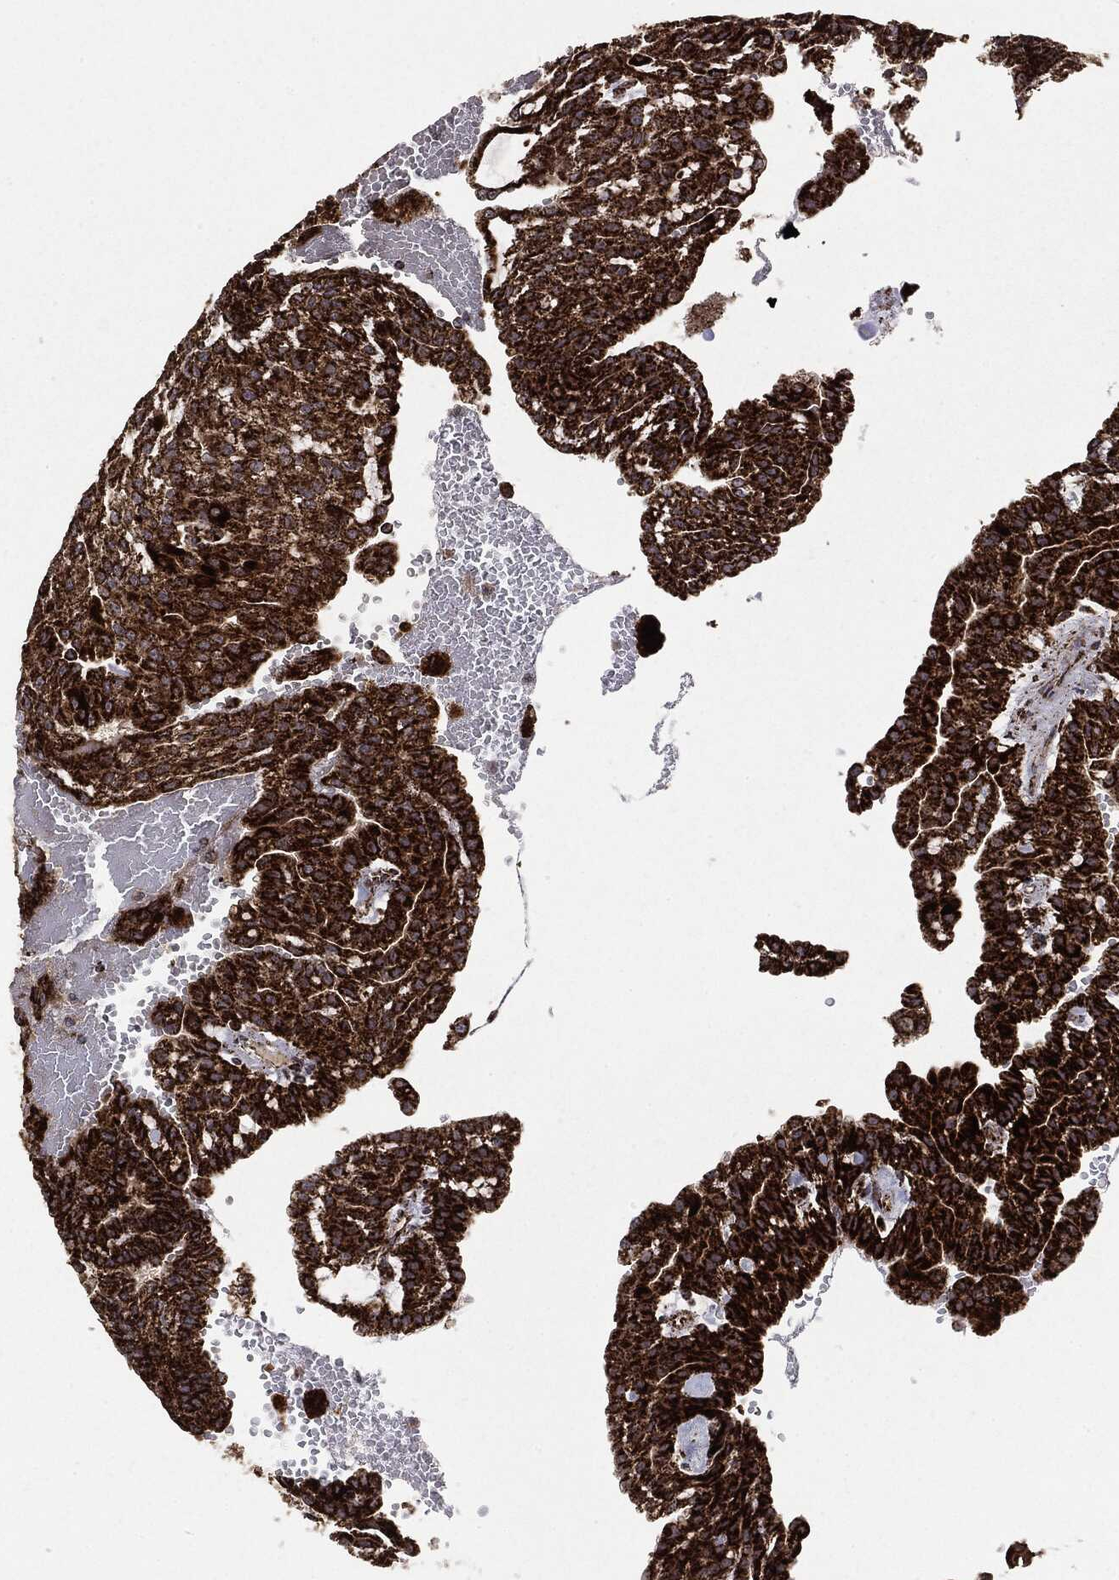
{"staining": {"intensity": "strong", "quantity": ">75%", "location": "cytoplasmic/membranous"}, "tissue": "renal cancer", "cell_type": "Tumor cells", "image_type": "cancer", "snomed": [{"axis": "morphology", "description": "Adenocarcinoma, NOS"}, {"axis": "topography", "description": "Kidney"}], "caption": "Strong cytoplasmic/membranous positivity is identified in approximately >75% of tumor cells in renal cancer.", "gene": "MAP2K1", "patient": {"sex": "male", "age": 63}}